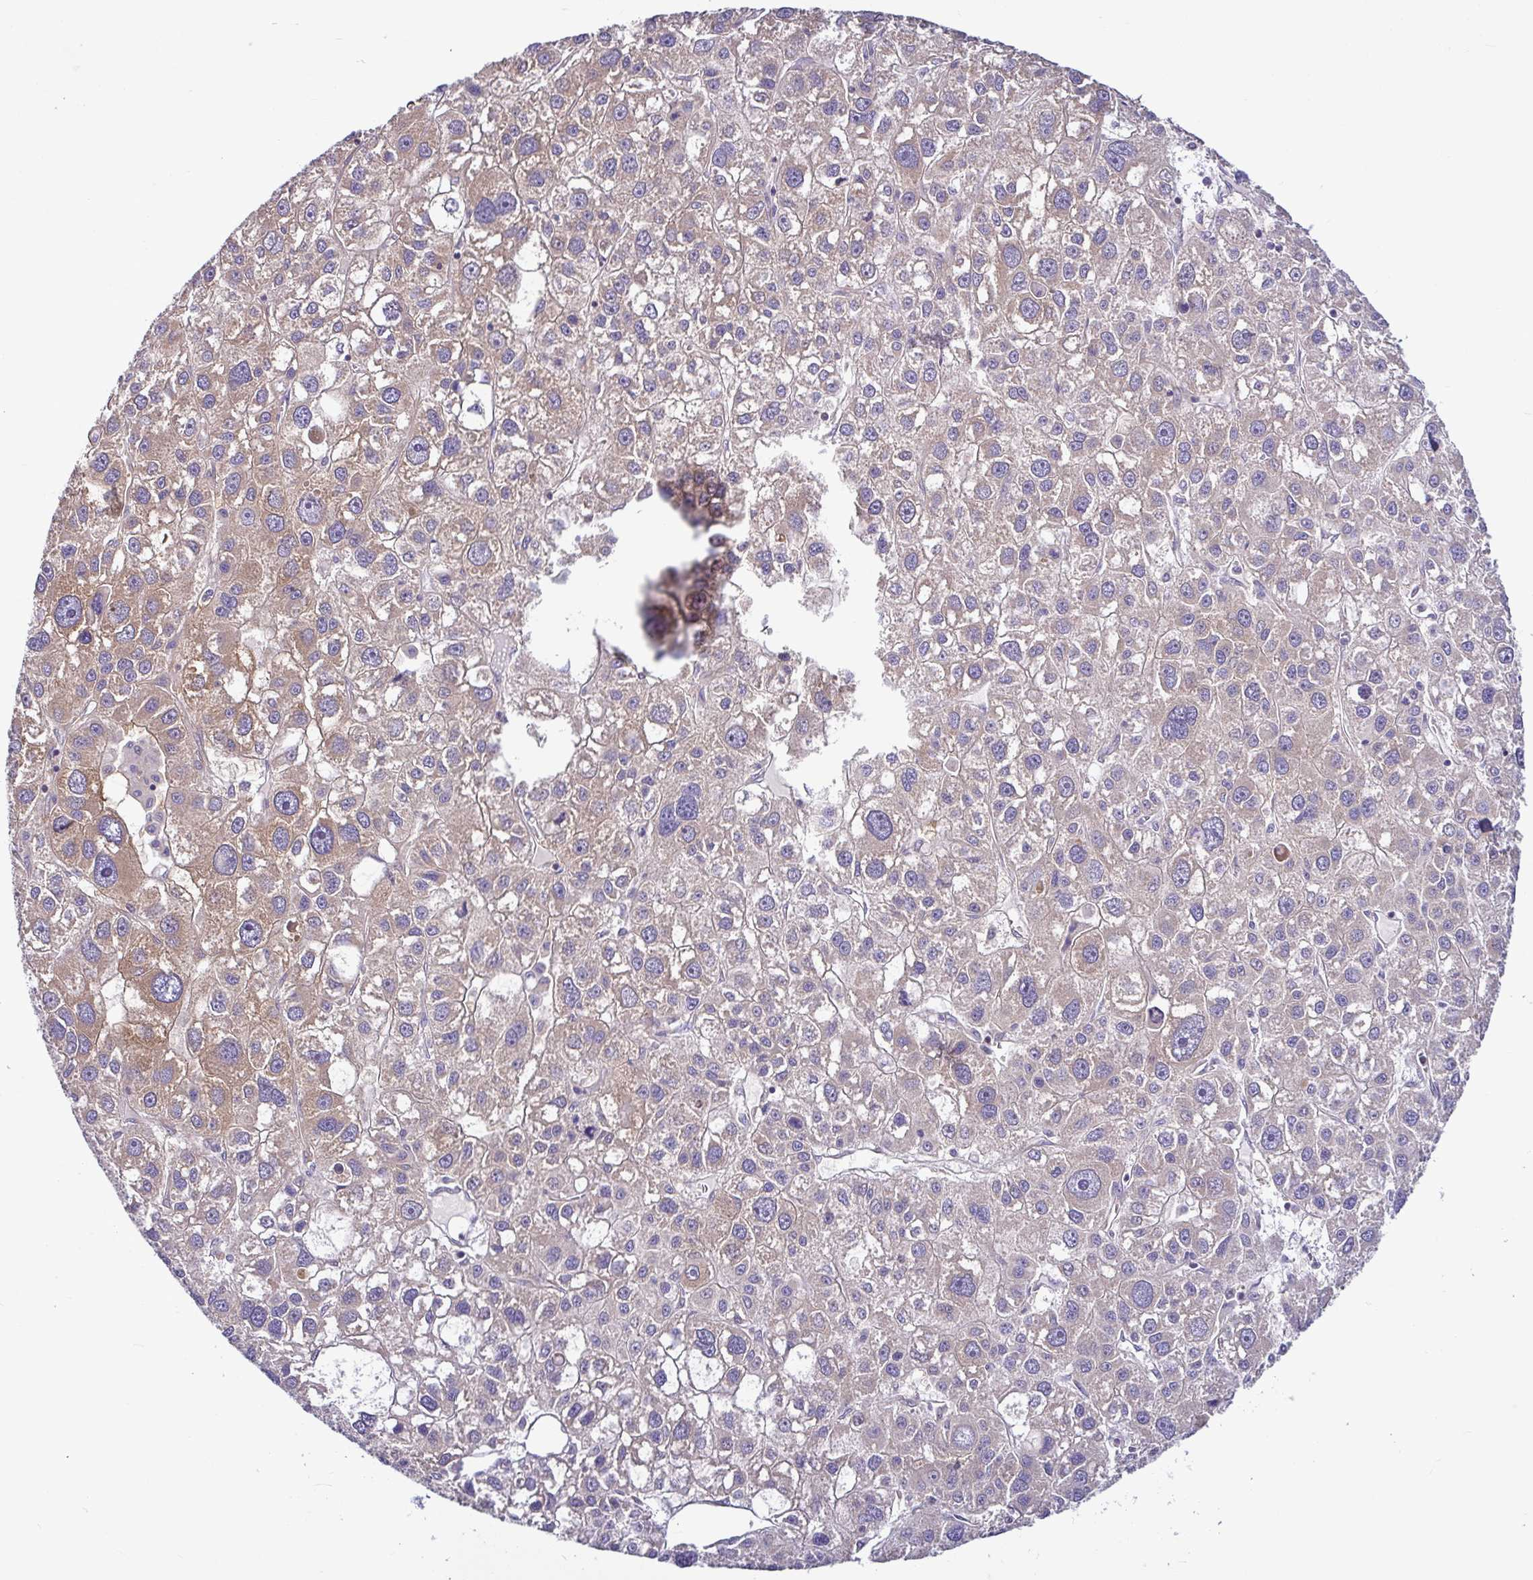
{"staining": {"intensity": "moderate", "quantity": "<25%", "location": "cytoplasmic/membranous"}, "tissue": "liver cancer", "cell_type": "Tumor cells", "image_type": "cancer", "snomed": [{"axis": "morphology", "description": "Carcinoma, Hepatocellular, NOS"}, {"axis": "topography", "description": "Liver"}], "caption": "A brown stain labels moderate cytoplasmic/membranous staining of a protein in human hepatocellular carcinoma (liver) tumor cells.", "gene": "LARS1", "patient": {"sex": "male", "age": 73}}